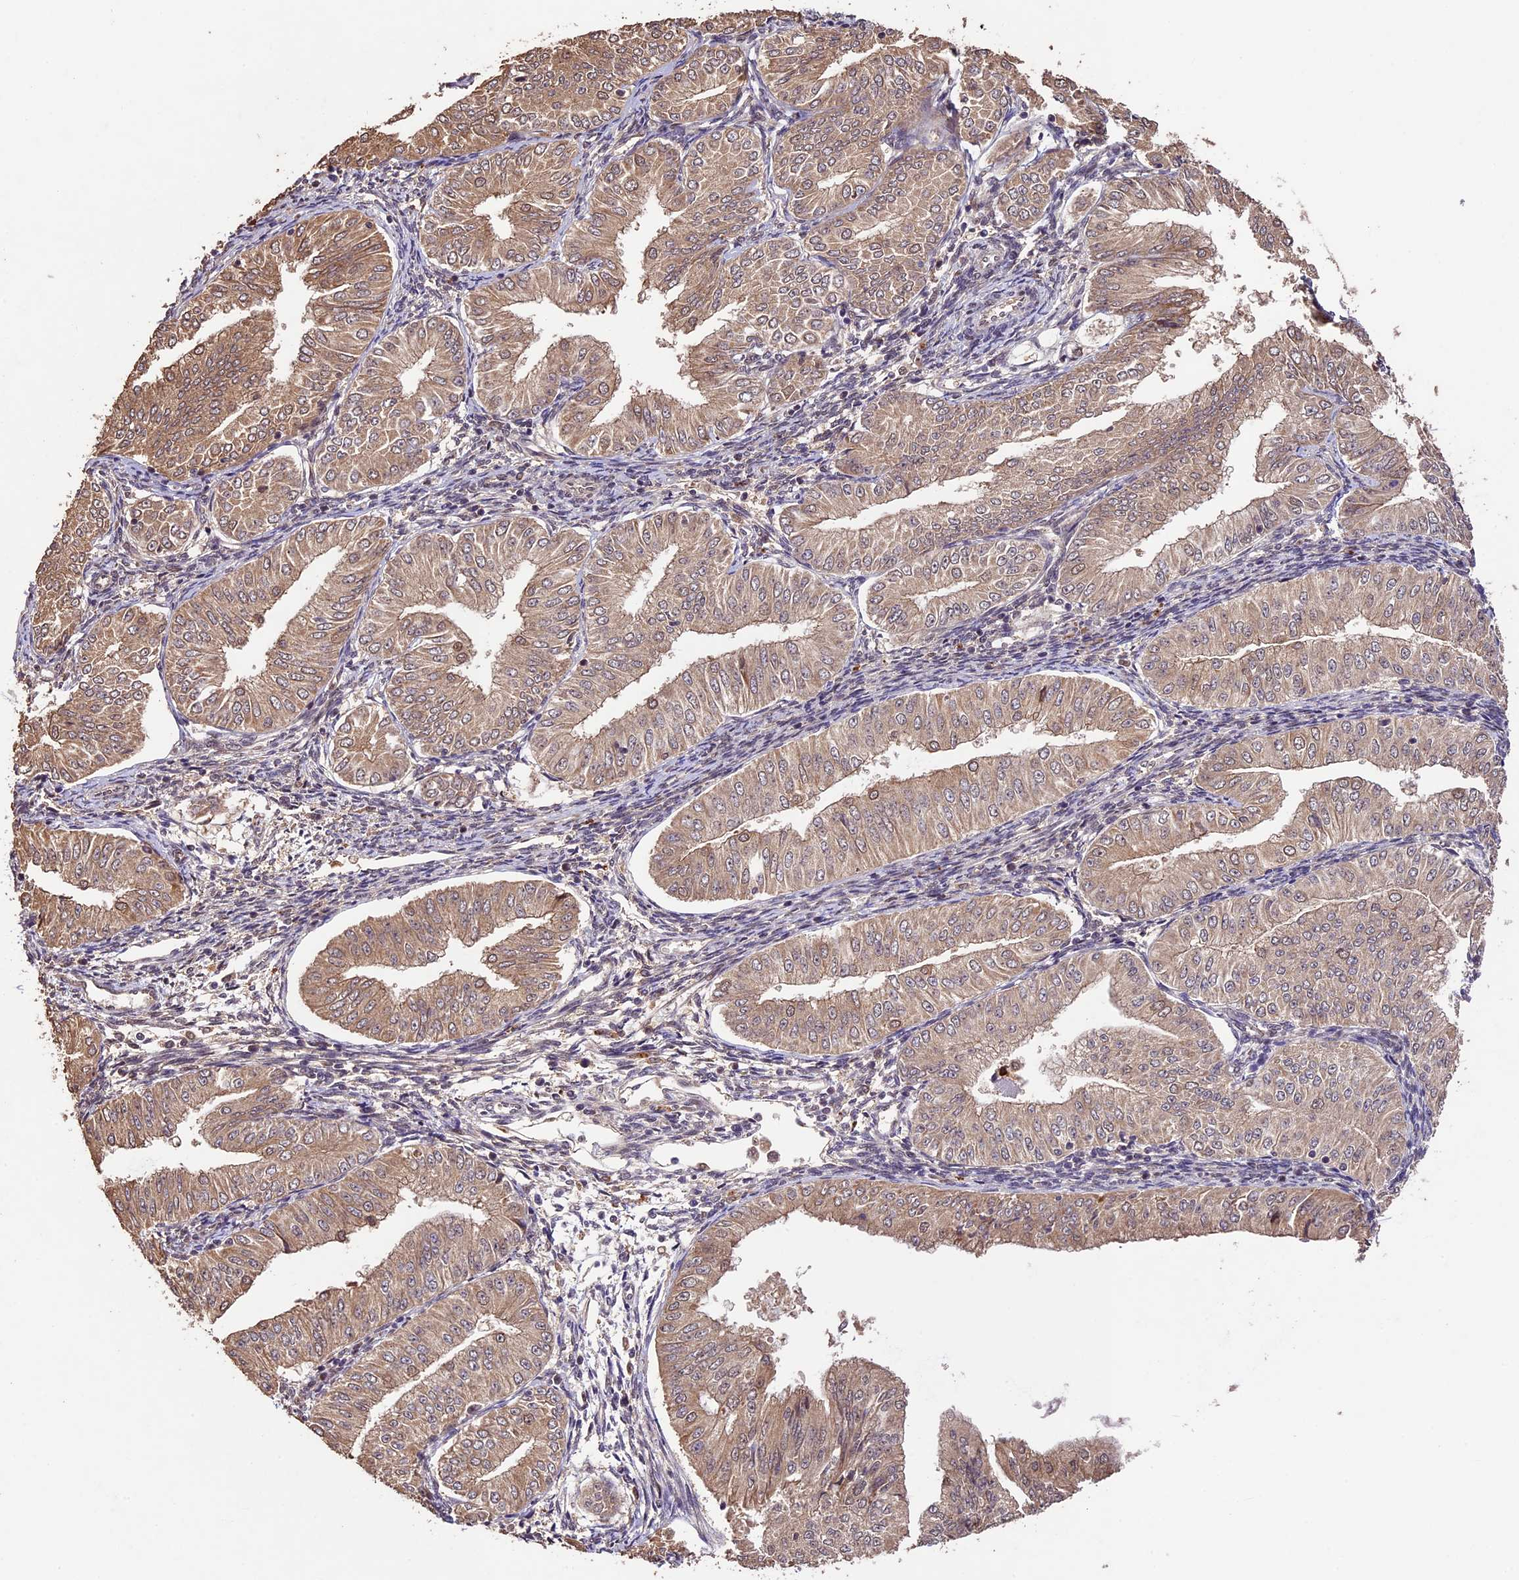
{"staining": {"intensity": "moderate", "quantity": ">75%", "location": "cytoplasmic/membranous"}, "tissue": "endometrial cancer", "cell_type": "Tumor cells", "image_type": "cancer", "snomed": [{"axis": "morphology", "description": "Normal tissue, NOS"}, {"axis": "morphology", "description": "Adenocarcinoma, NOS"}, {"axis": "topography", "description": "Endometrium"}], "caption": "Adenocarcinoma (endometrial) stained for a protein (brown) exhibits moderate cytoplasmic/membranous positive positivity in about >75% of tumor cells.", "gene": "CDKN2AIP", "patient": {"sex": "female", "age": 53}}